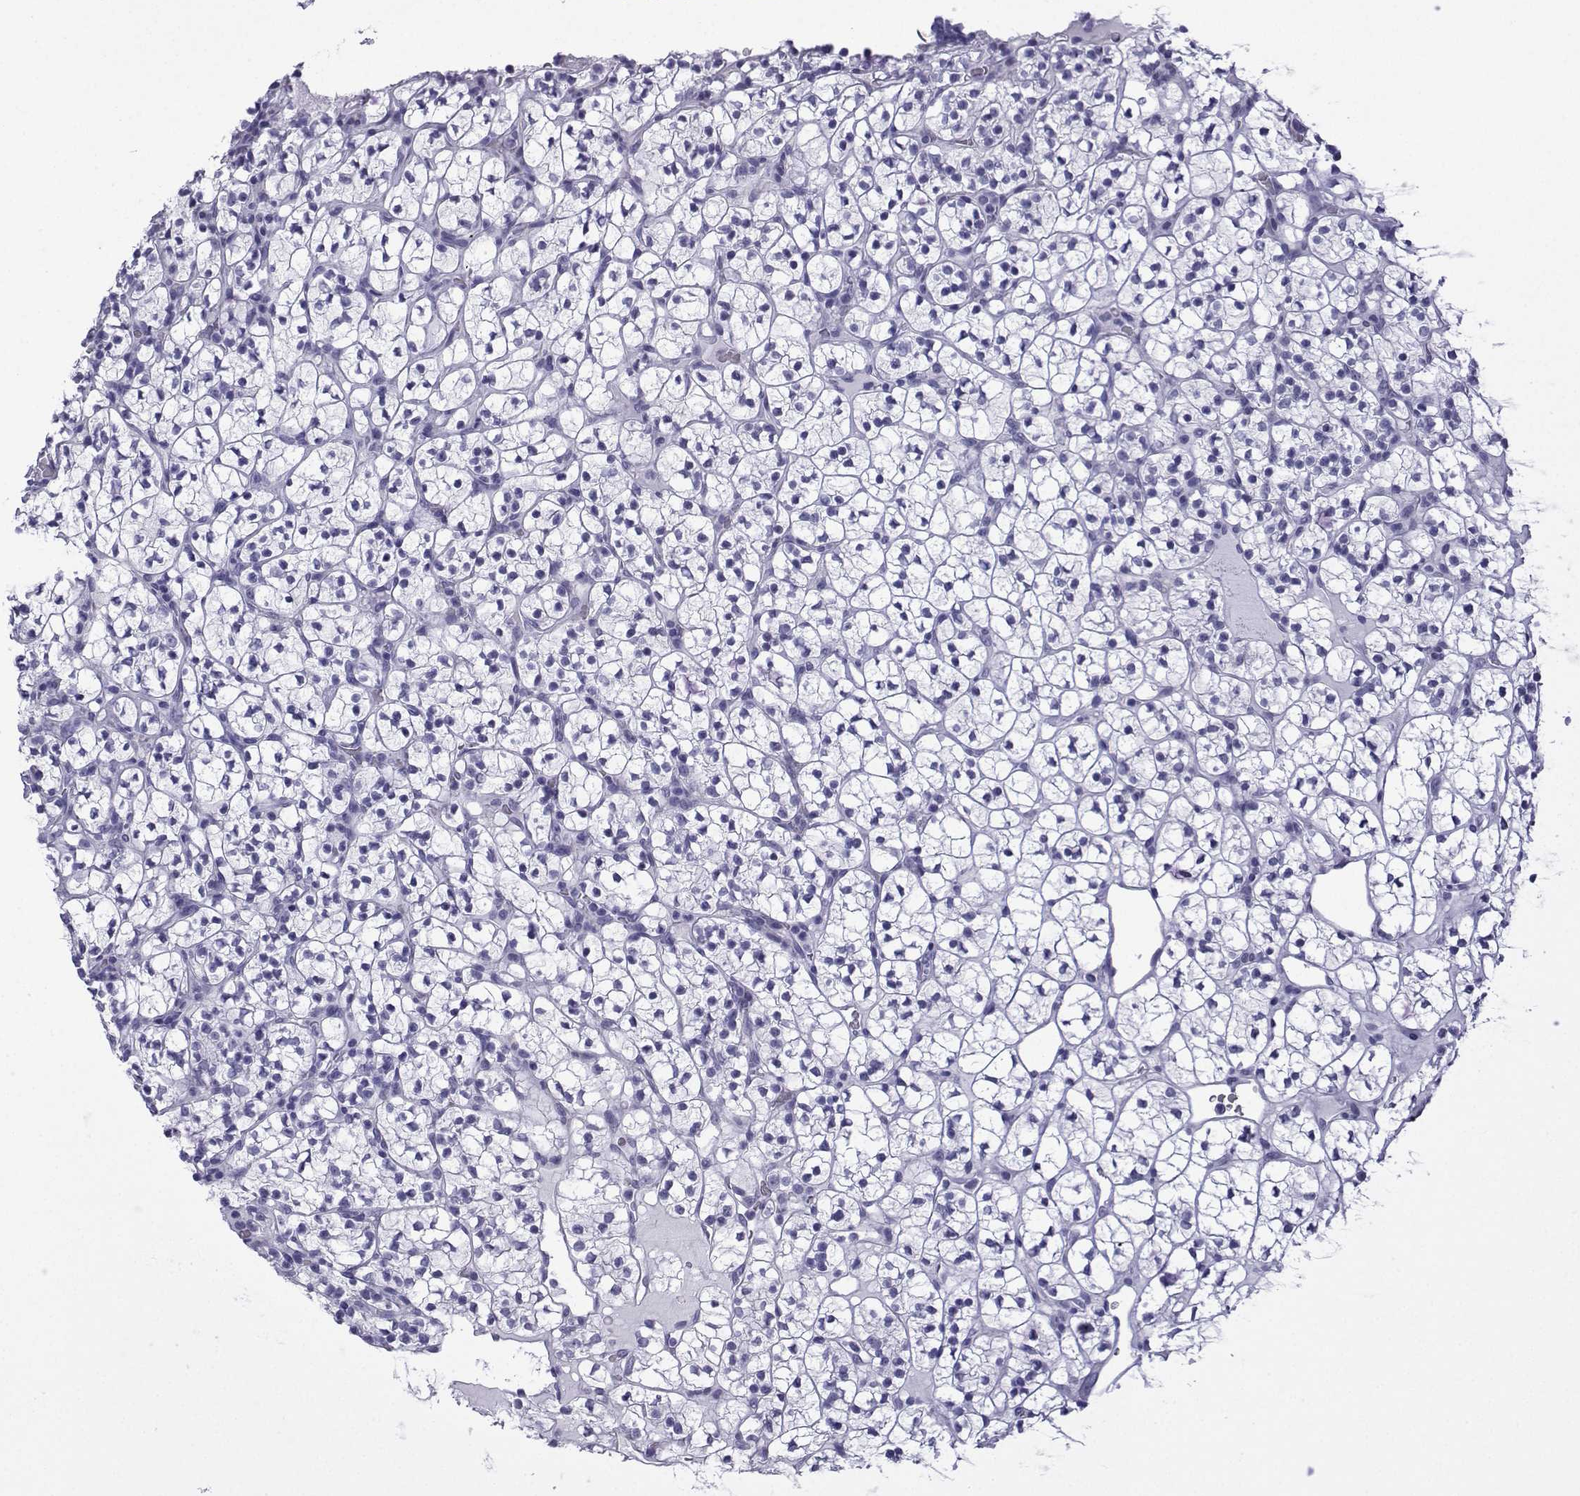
{"staining": {"intensity": "negative", "quantity": "none", "location": "none"}, "tissue": "renal cancer", "cell_type": "Tumor cells", "image_type": "cancer", "snomed": [{"axis": "morphology", "description": "Adenocarcinoma, NOS"}, {"axis": "topography", "description": "Kidney"}], "caption": "Tumor cells are negative for brown protein staining in renal cancer (adenocarcinoma).", "gene": "MRGBP", "patient": {"sex": "female", "age": 89}}